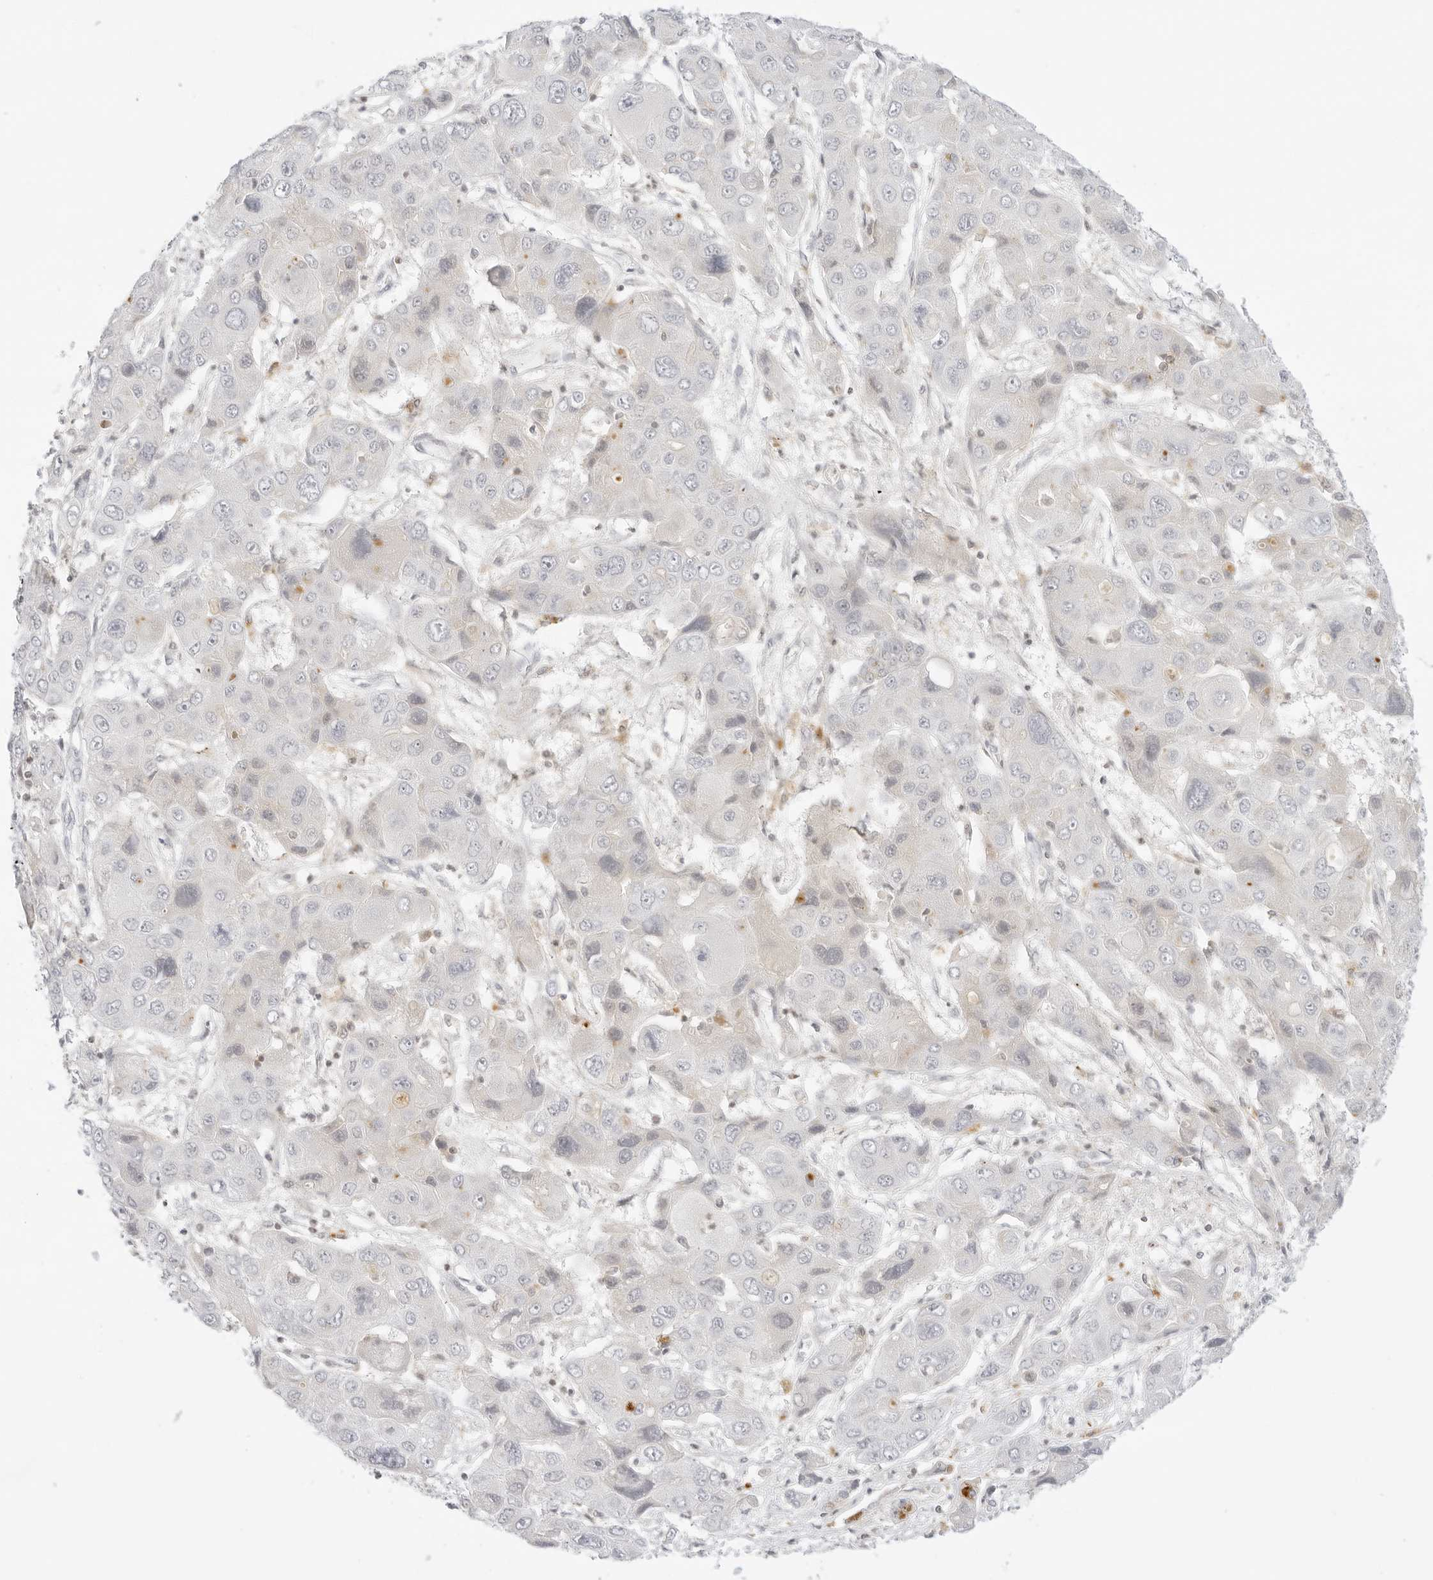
{"staining": {"intensity": "weak", "quantity": "<25%", "location": "cytoplasmic/membranous"}, "tissue": "liver cancer", "cell_type": "Tumor cells", "image_type": "cancer", "snomed": [{"axis": "morphology", "description": "Cholangiocarcinoma"}, {"axis": "topography", "description": "Liver"}], "caption": "Liver cancer (cholangiocarcinoma) was stained to show a protein in brown. There is no significant positivity in tumor cells.", "gene": "TNFRSF14", "patient": {"sex": "male", "age": 67}}